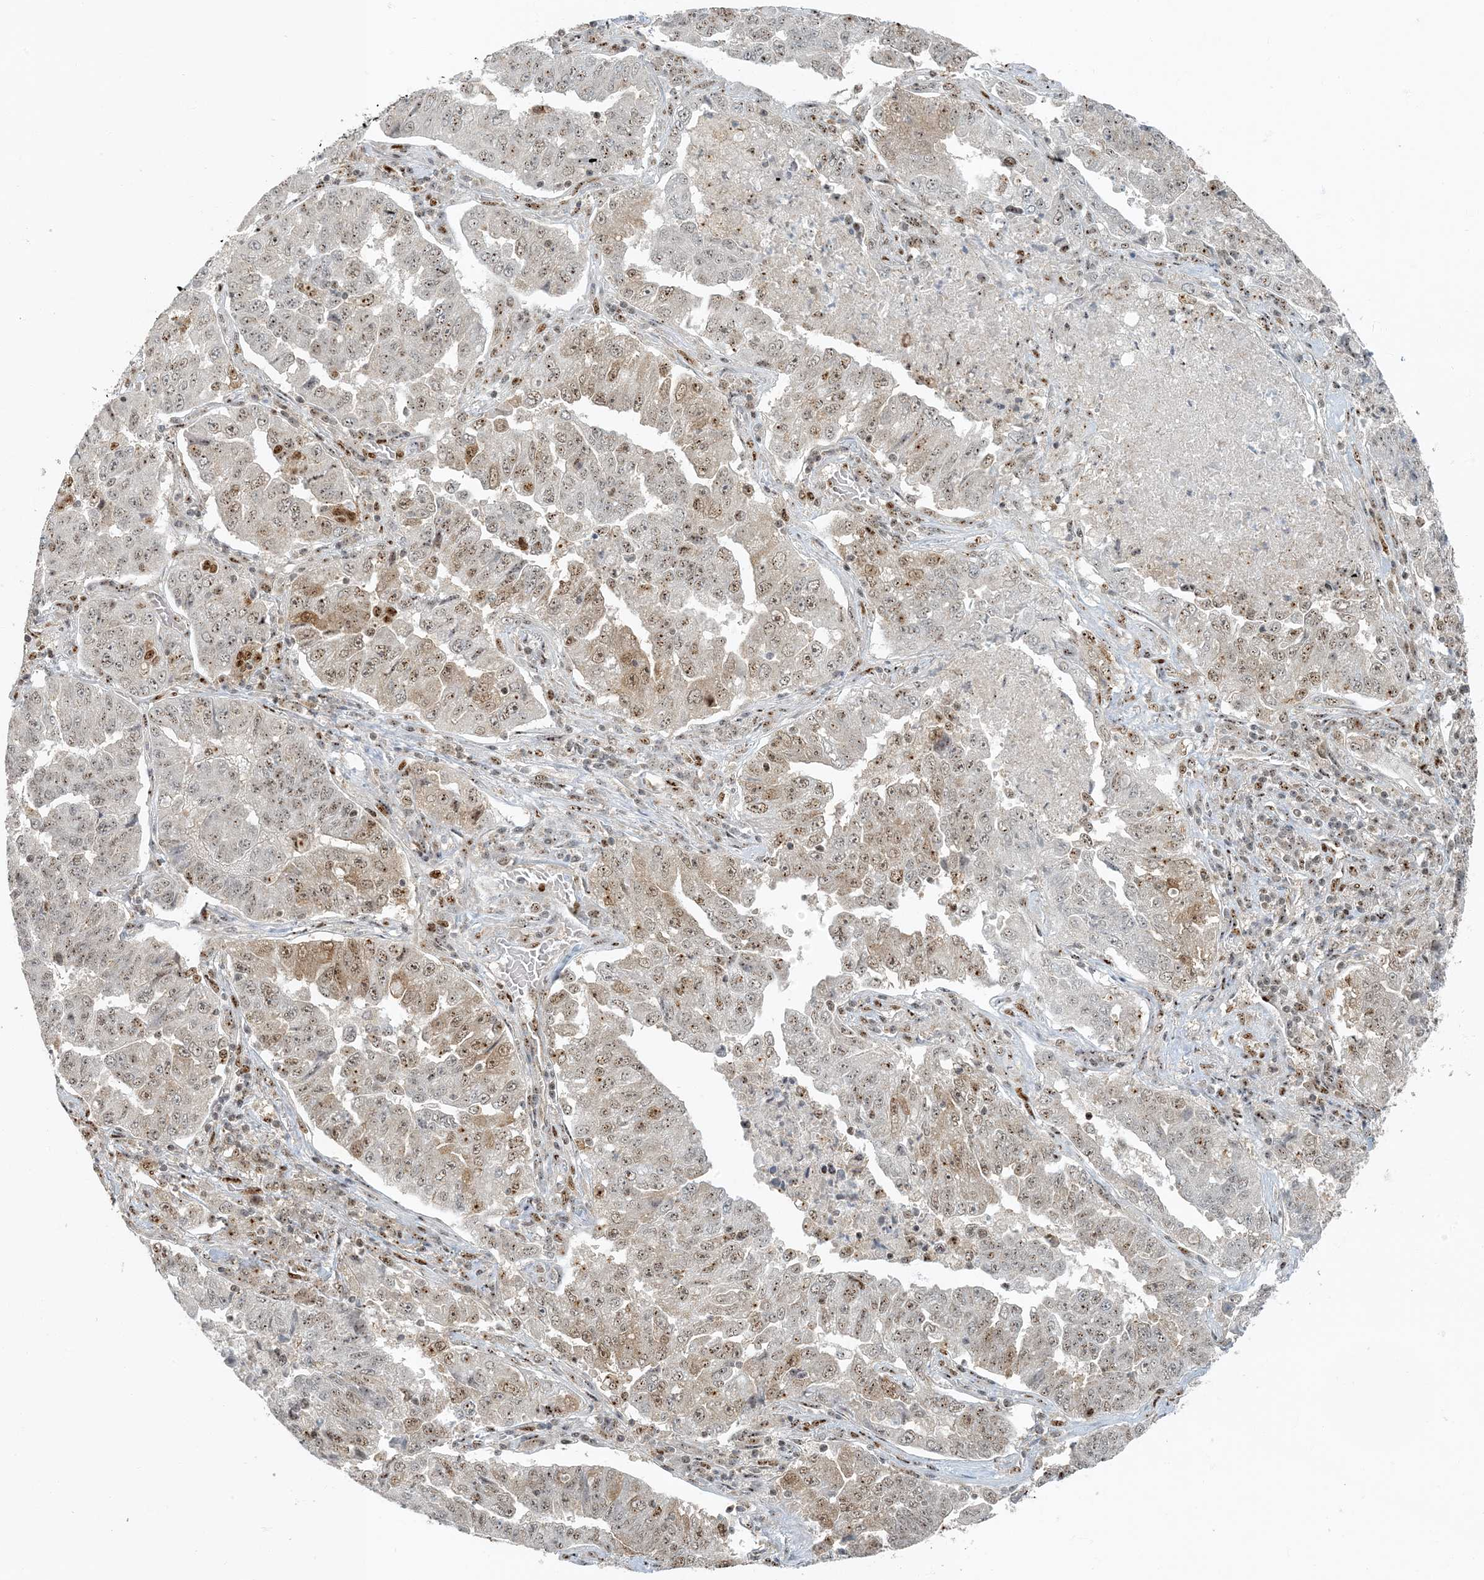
{"staining": {"intensity": "weak", "quantity": ">75%", "location": "cytoplasmic/membranous,nuclear"}, "tissue": "lung cancer", "cell_type": "Tumor cells", "image_type": "cancer", "snomed": [{"axis": "morphology", "description": "Adenocarcinoma, NOS"}, {"axis": "topography", "description": "Lung"}], "caption": "Immunohistochemical staining of lung adenocarcinoma reveals low levels of weak cytoplasmic/membranous and nuclear positivity in about >75% of tumor cells. (DAB (3,3'-diaminobenzidine) IHC with brightfield microscopy, high magnification).", "gene": "MBD1", "patient": {"sex": "female", "age": 51}}